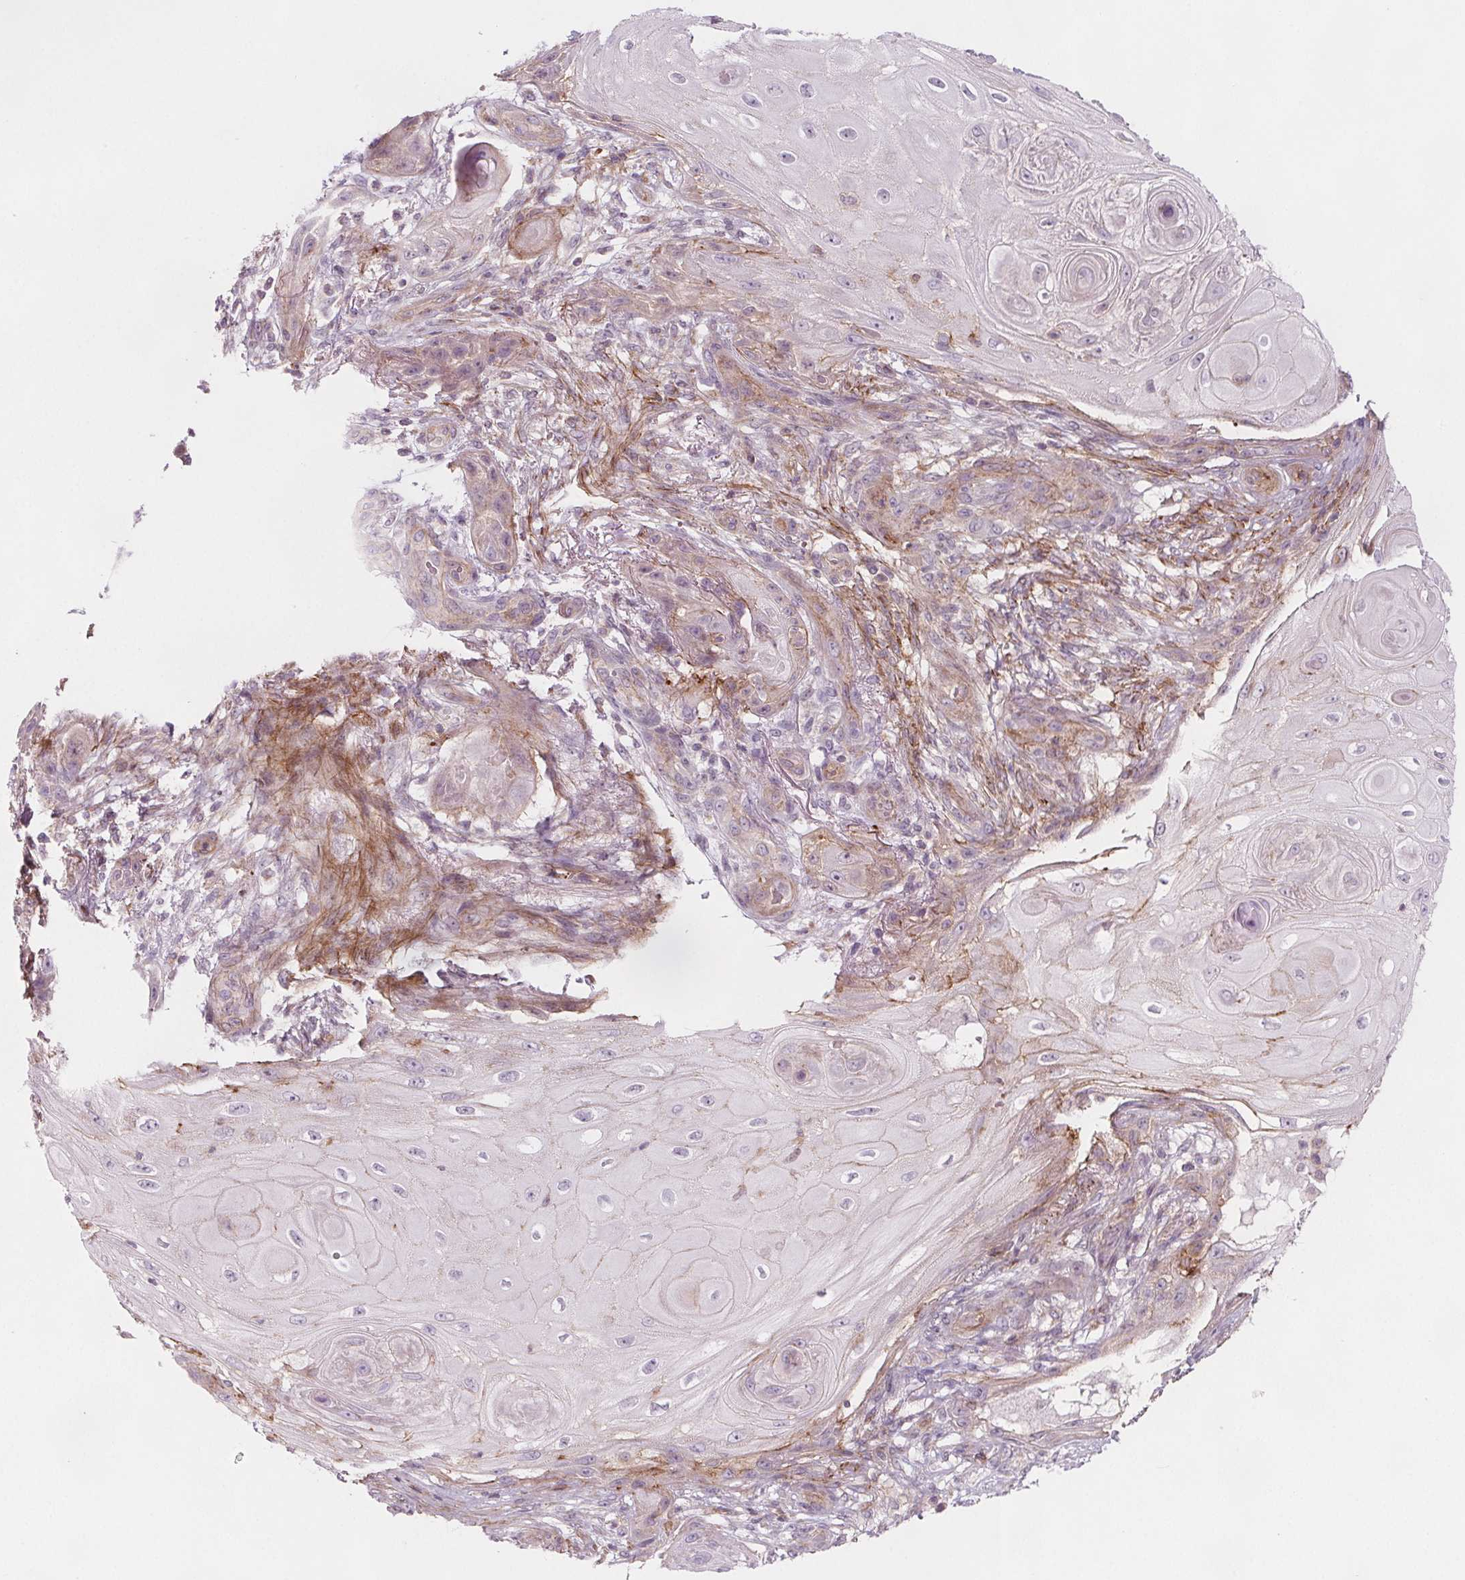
{"staining": {"intensity": "moderate", "quantity": "<25%", "location": "cytoplasmic/membranous"}, "tissue": "skin cancer", "cell_type": "Tumor cells", "image_type": "cancer", "snomed": [{"axis": "morphology", "description": "Squamous cell carcinoma, NOS"}, {"axis": "topography", "description": "Skin"}], "caption": "About <25% of tumor cells in skin cancer show moderate cytoplasmic/membranous protein expression as visualized by brown immunohistochemical staining.", "gene": "ADAM33", "patient": {"sex": "male", "age": 62}}